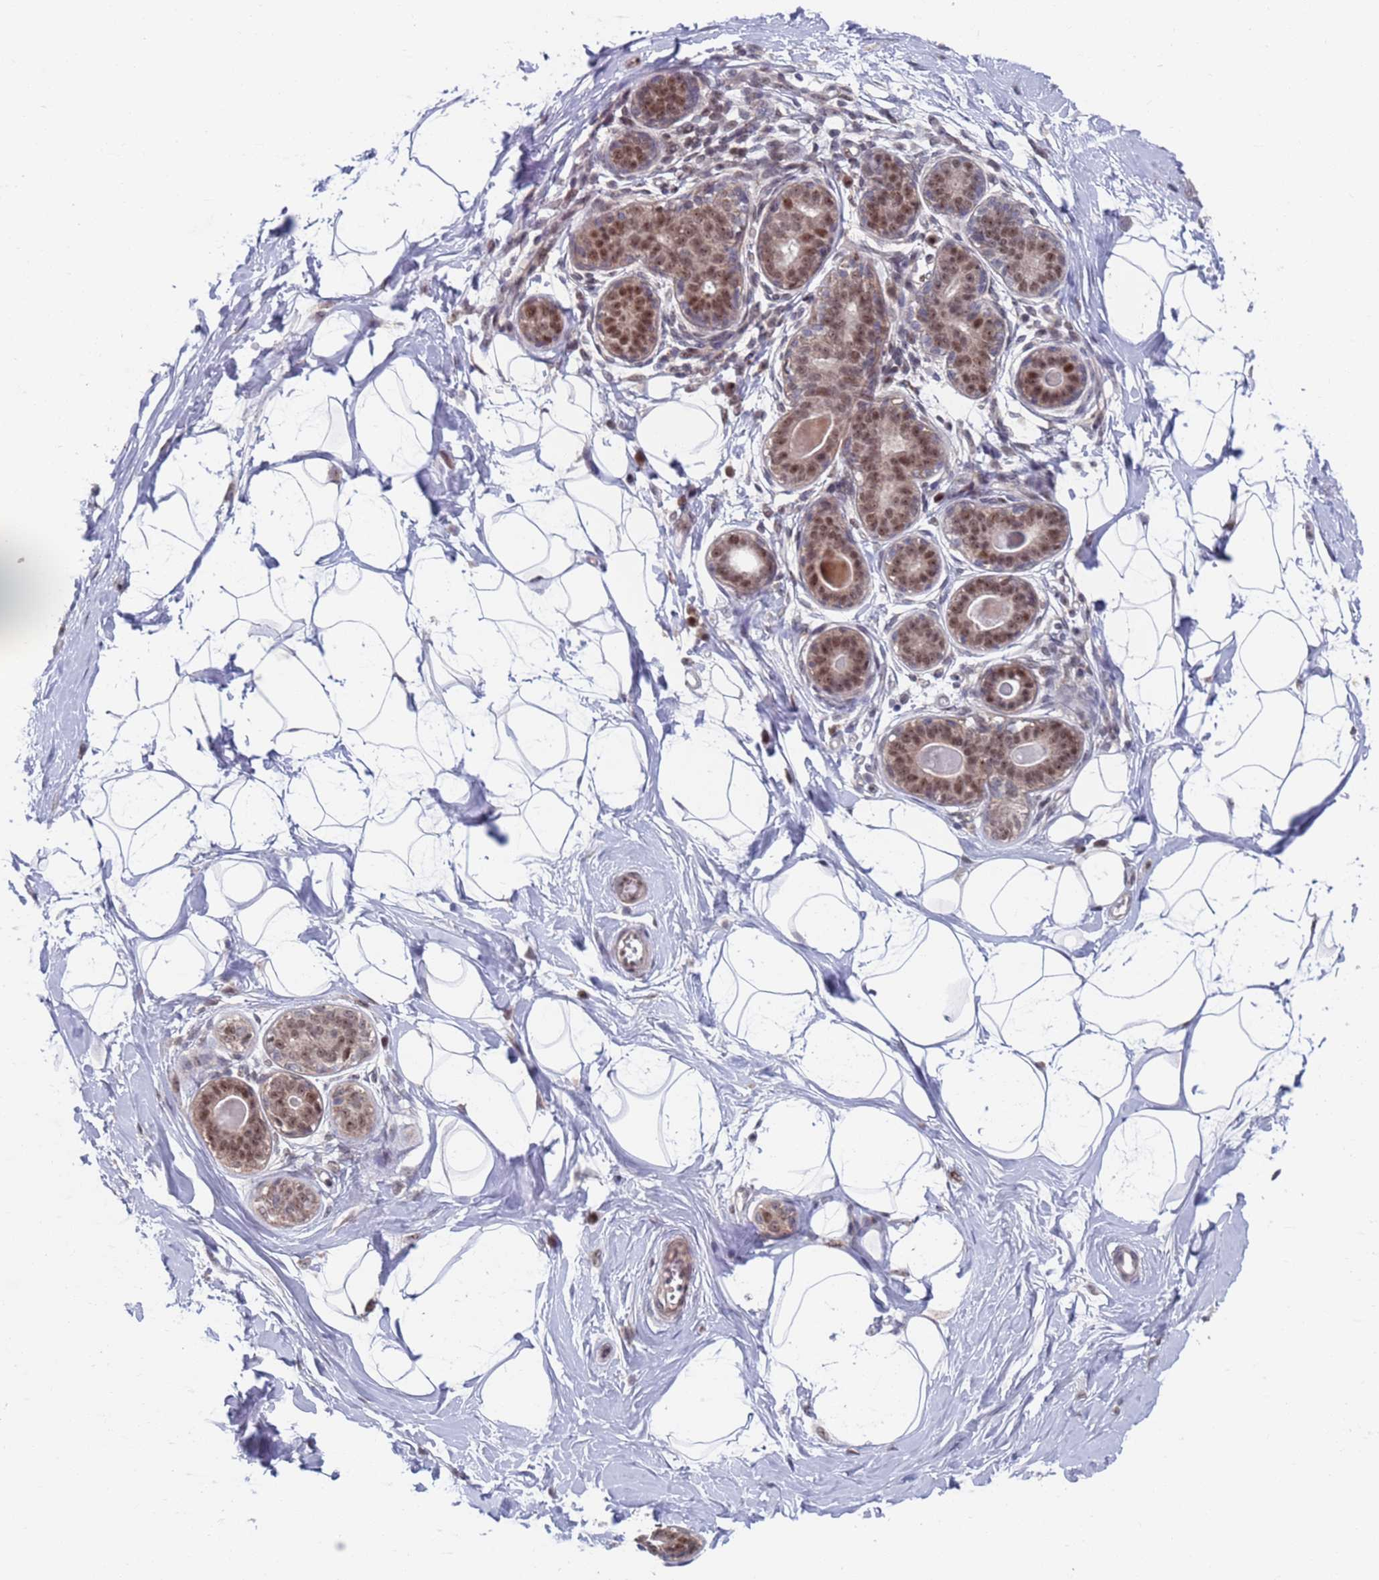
{"staining": {"intensity": "negative", "quantity": "none", "location": "none"}, "tissue": "breast", "cell_type": "Adipocytes", "image_type": "normal", "snomed": [{"axis": "morphology", "description": "Normal tissue, NOS"}, {"axis": "topography", "description": "Breast"}], "caption": "Immunohistochemistry (IHC) image of unremarkable breast: human breast stained with DAB (3,3'-diaminobenzidine) demonstrates no significant protein staining in adipocytes.", "gene": "RPP25", "patient": {"sex": "female", "age": 45}}